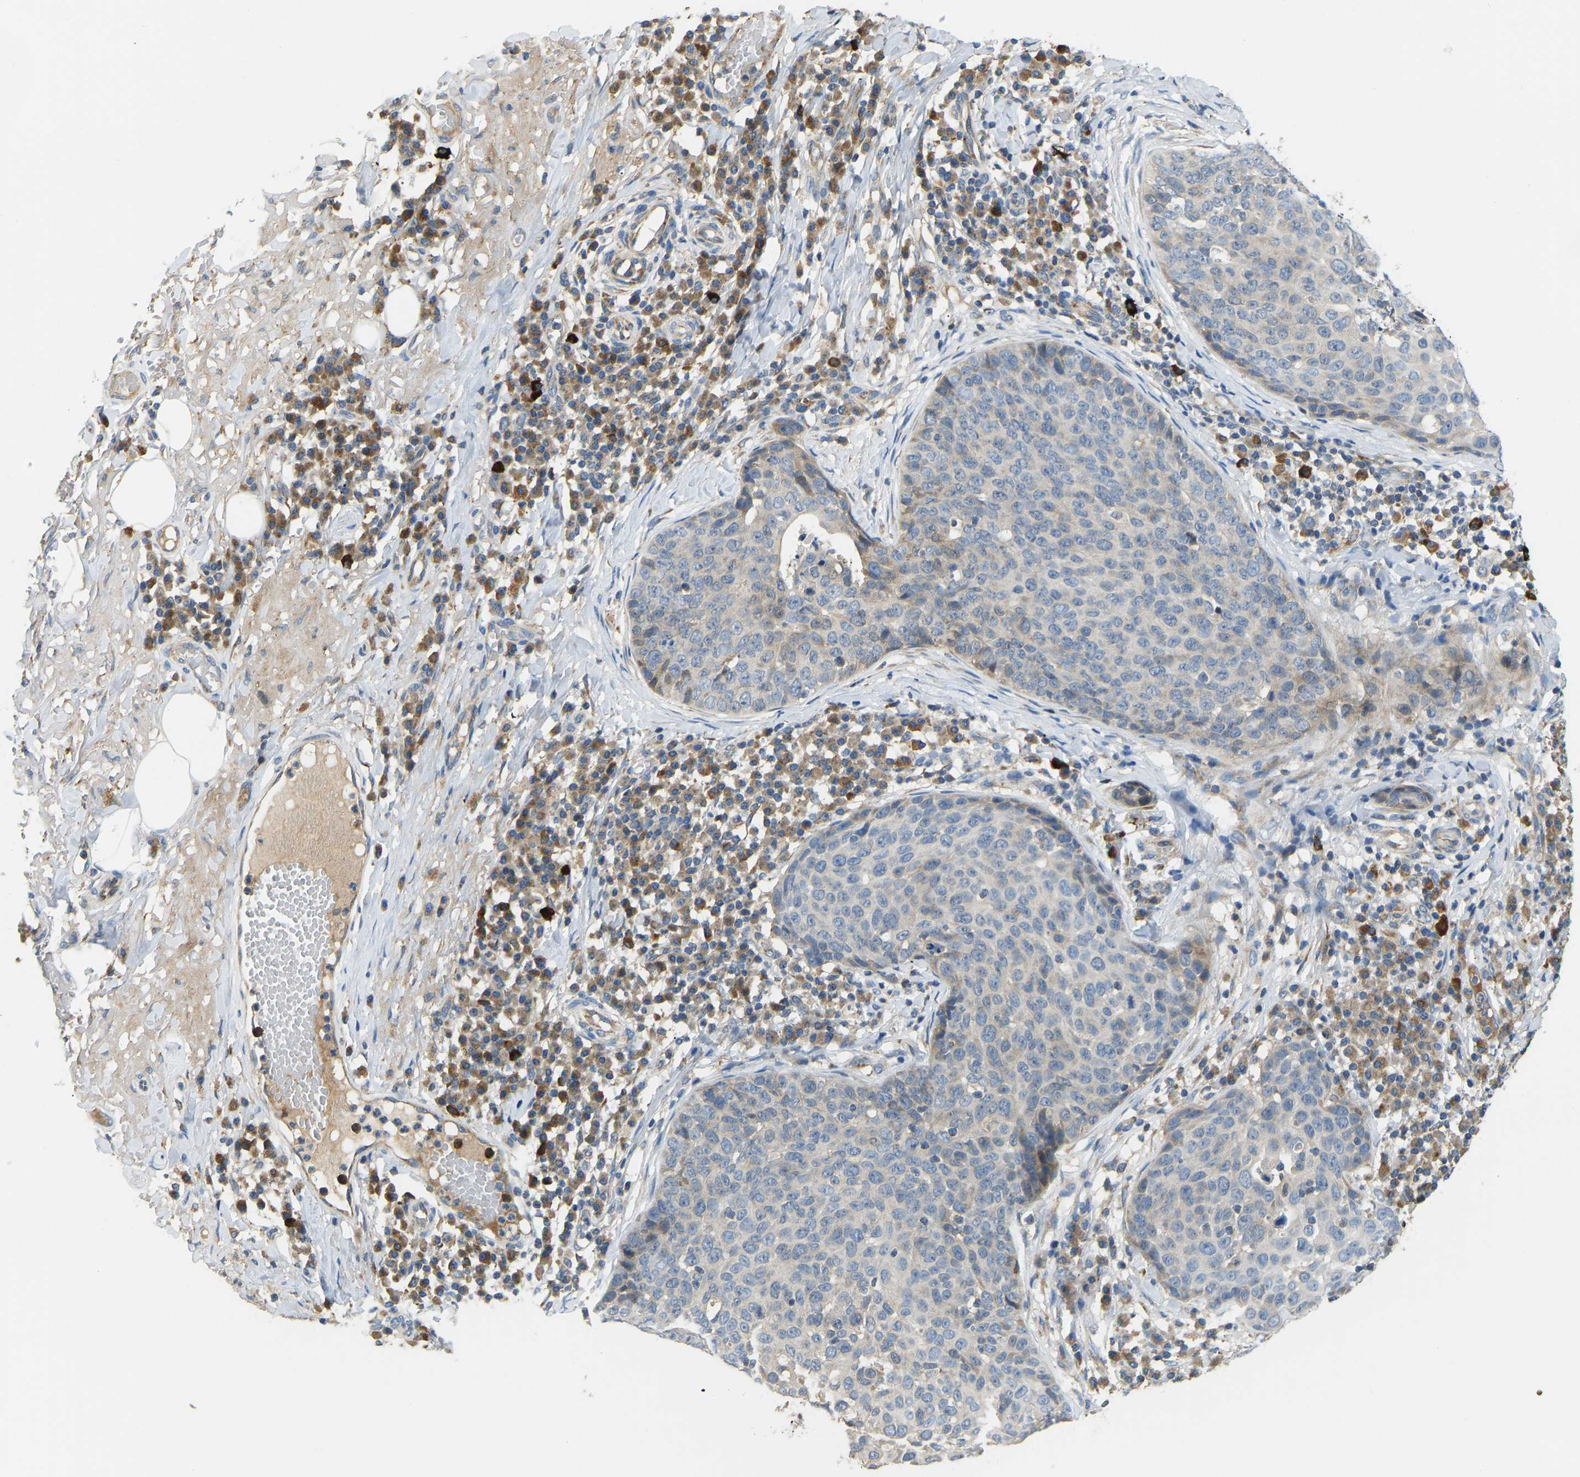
{"staining": {"intensity": "weak", "quantity": "<25%", "location": "cytoplasmic/membranous"}, "tissue": "skin cancer", "cell_type": "Tumor cells", "image_type": "cancer", "snomed": [{"axis": "morphology", "description": "Squamous cell carcinoma in situ, NOS"}, {"axis": "morphology", "description": "Squamous cell carcinoma, NOS"}, {"axis": "topography", "description": "Skin"}], "caption": "Immunohistochemistry of human squamous cell carcinoma in situ (skin) exhibits no positivity in tumor cells.", "gene": "RBP1", "patient": {"sex": "male", "age": 93}}